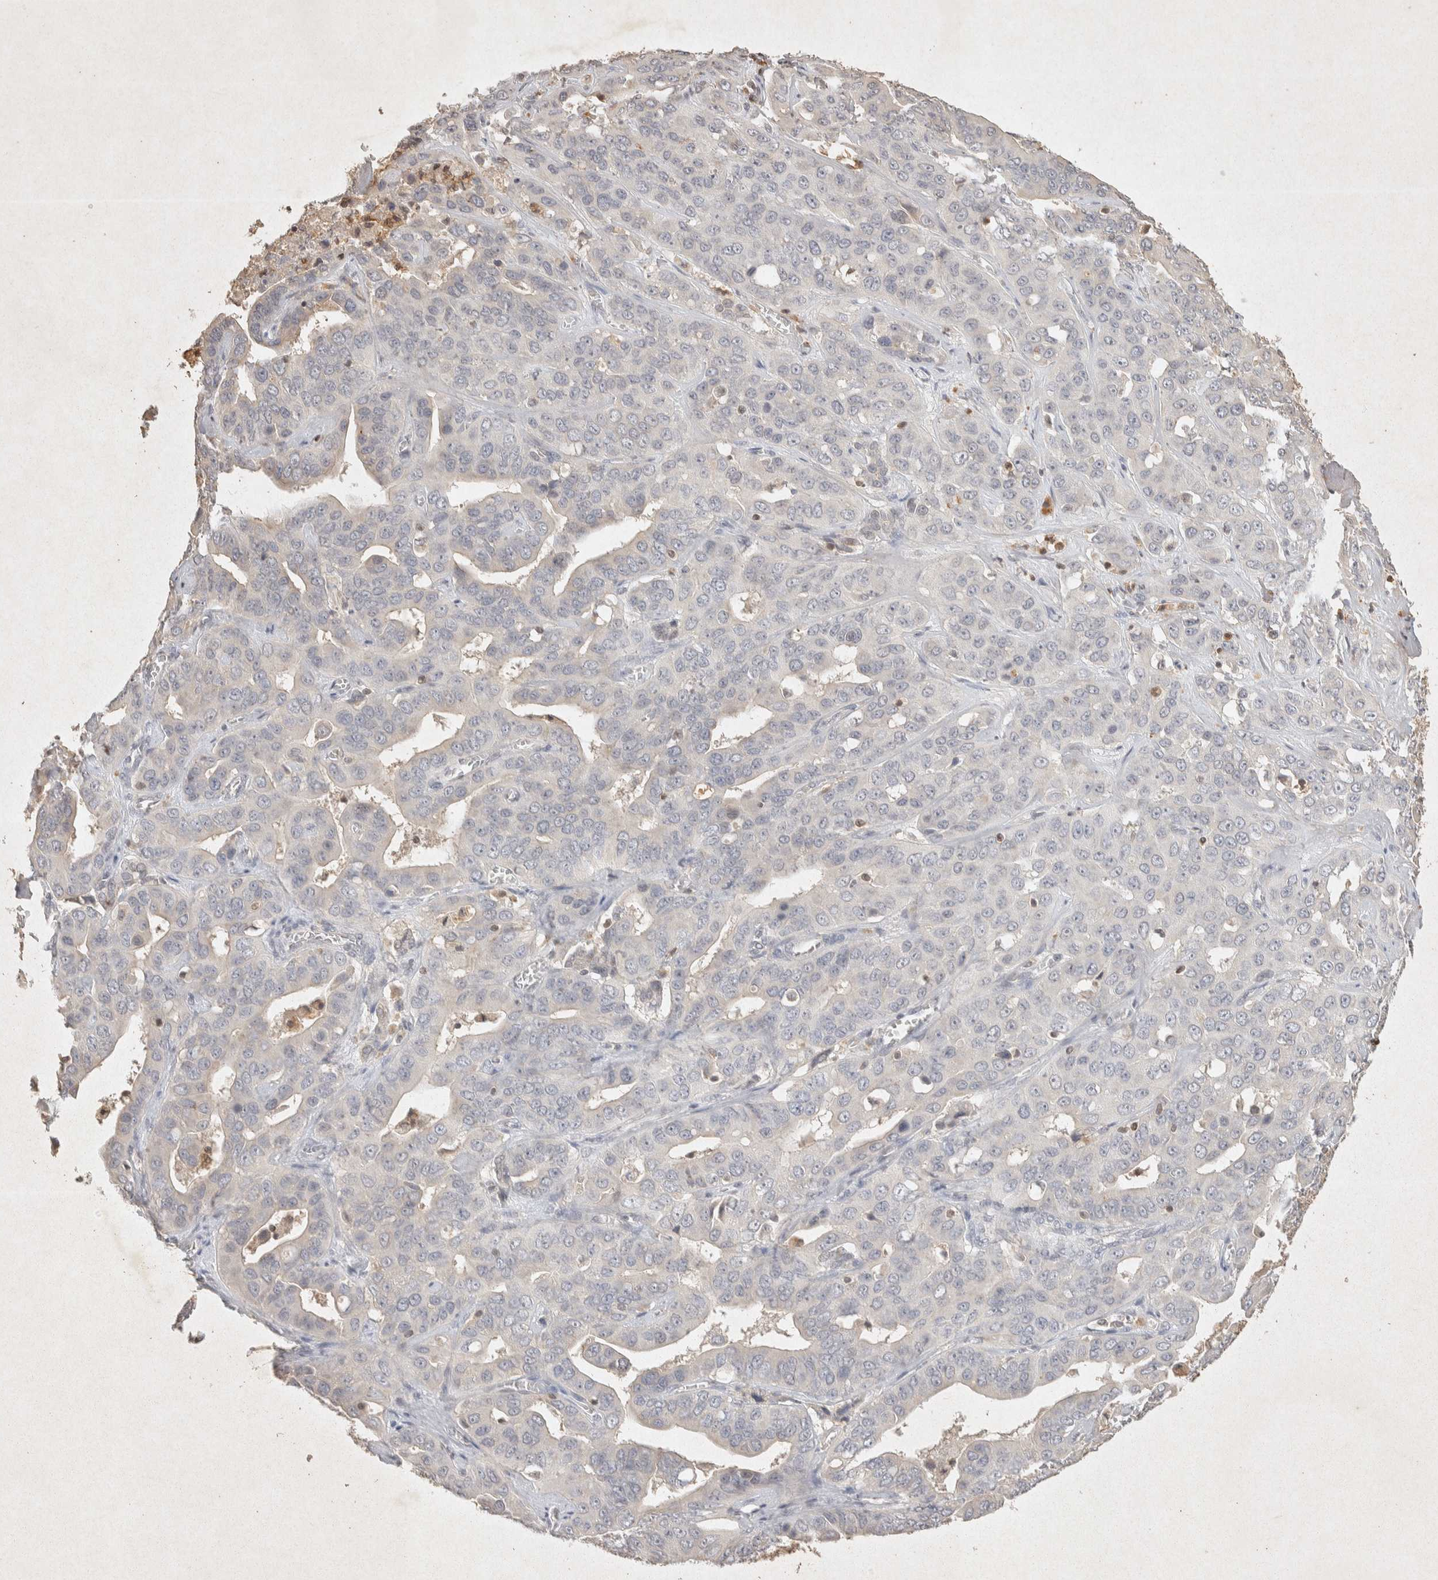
{"staining": {"intensity": "negative", "quantity": "none", "location": "none"}, "tissue": "liver cancer", "cell_type": "Tumor cells", "image_type": "cancer", "snomed": [{"axis": "morphology", "description": "Cholangiocarcinoma"}, {"axis": "topography", "description": "Liver"}], "caption": "DAB (3,3'-diaminobenzidine) immunohistochemical staining of liver cancer displays no significant expression in tumor cells.", "gene": "RAC2", "patient": {"sex": "female", "age": 52}}